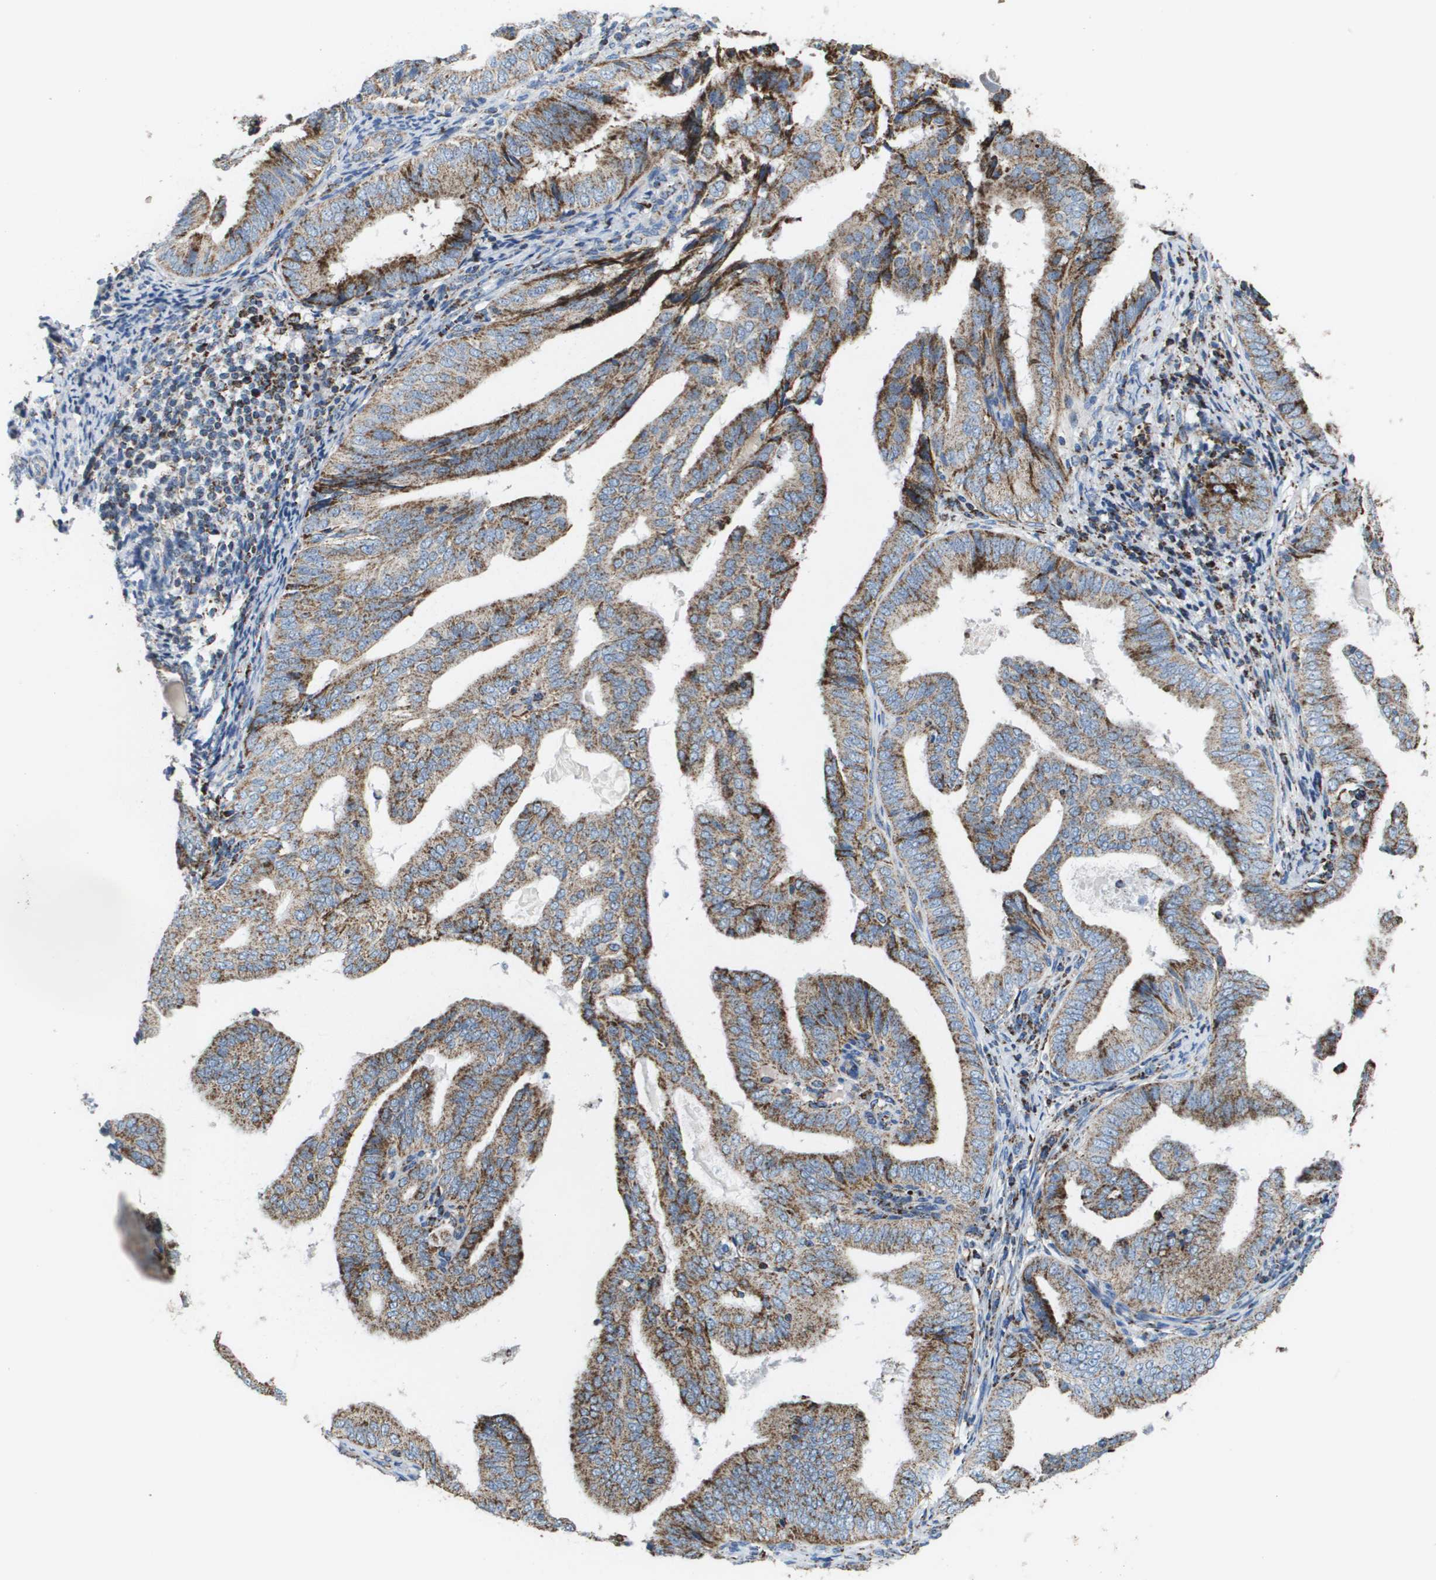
{"staining": {"intensity": "moderate", "quantity": ">75%", "location": "cytoplasmic/membranous"}, "tissue": "endometrial cancer", "cell_type": "Tumor cells", "image_type": "cancer", "snomed": [{"axis": "morphology", "description": "Adenocarcinoma, NOS"}, {"axis": "topography", "description": "Endometrium"}], "caption": "Moderate cytoplasmic/membranous staining for a protein is seen in about >75% of tumor cells of endometrial cancer using immunohistochemistry.", "gene": "ATP5F1B", "patient": {"sex": "female", "age": 58}}